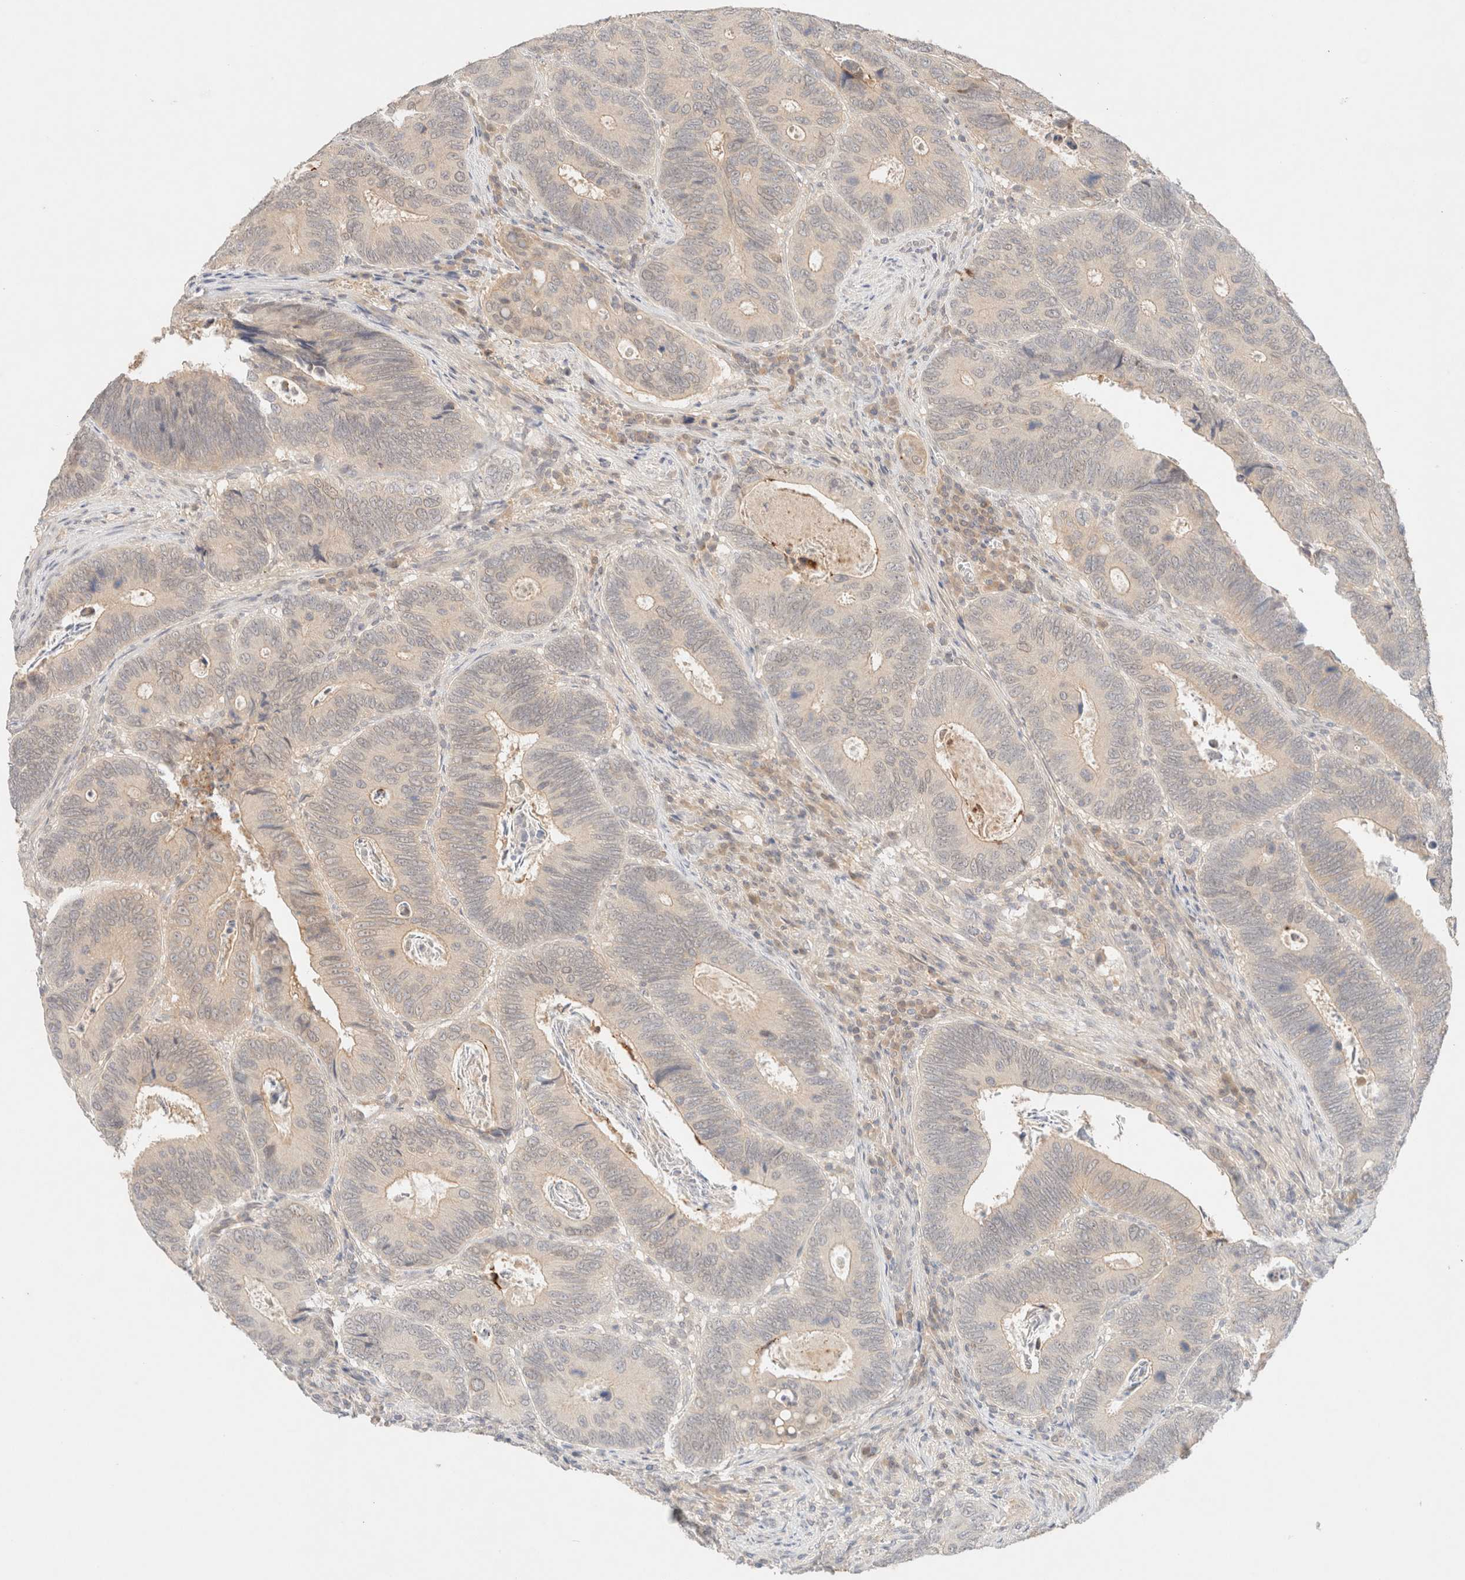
{"staining": {"intensity": "negative", "quantity": "none", "location": "none"}, "tissue": "colorectal cancer", "cell_type": "Tumor cells", "image_type": "cancer", "snomed": [{"axis": "morphology", "description": "Adenocarcinoma, NOS"}, {"axis": "topography", "description": "Colon"}], "caption": "This is an immunohistochemistry histopathology image of human colorectal cancer. There is no expression in tumor cells.", "gene": "SARM1", "patient": {"sex": "male", "age": 72}}